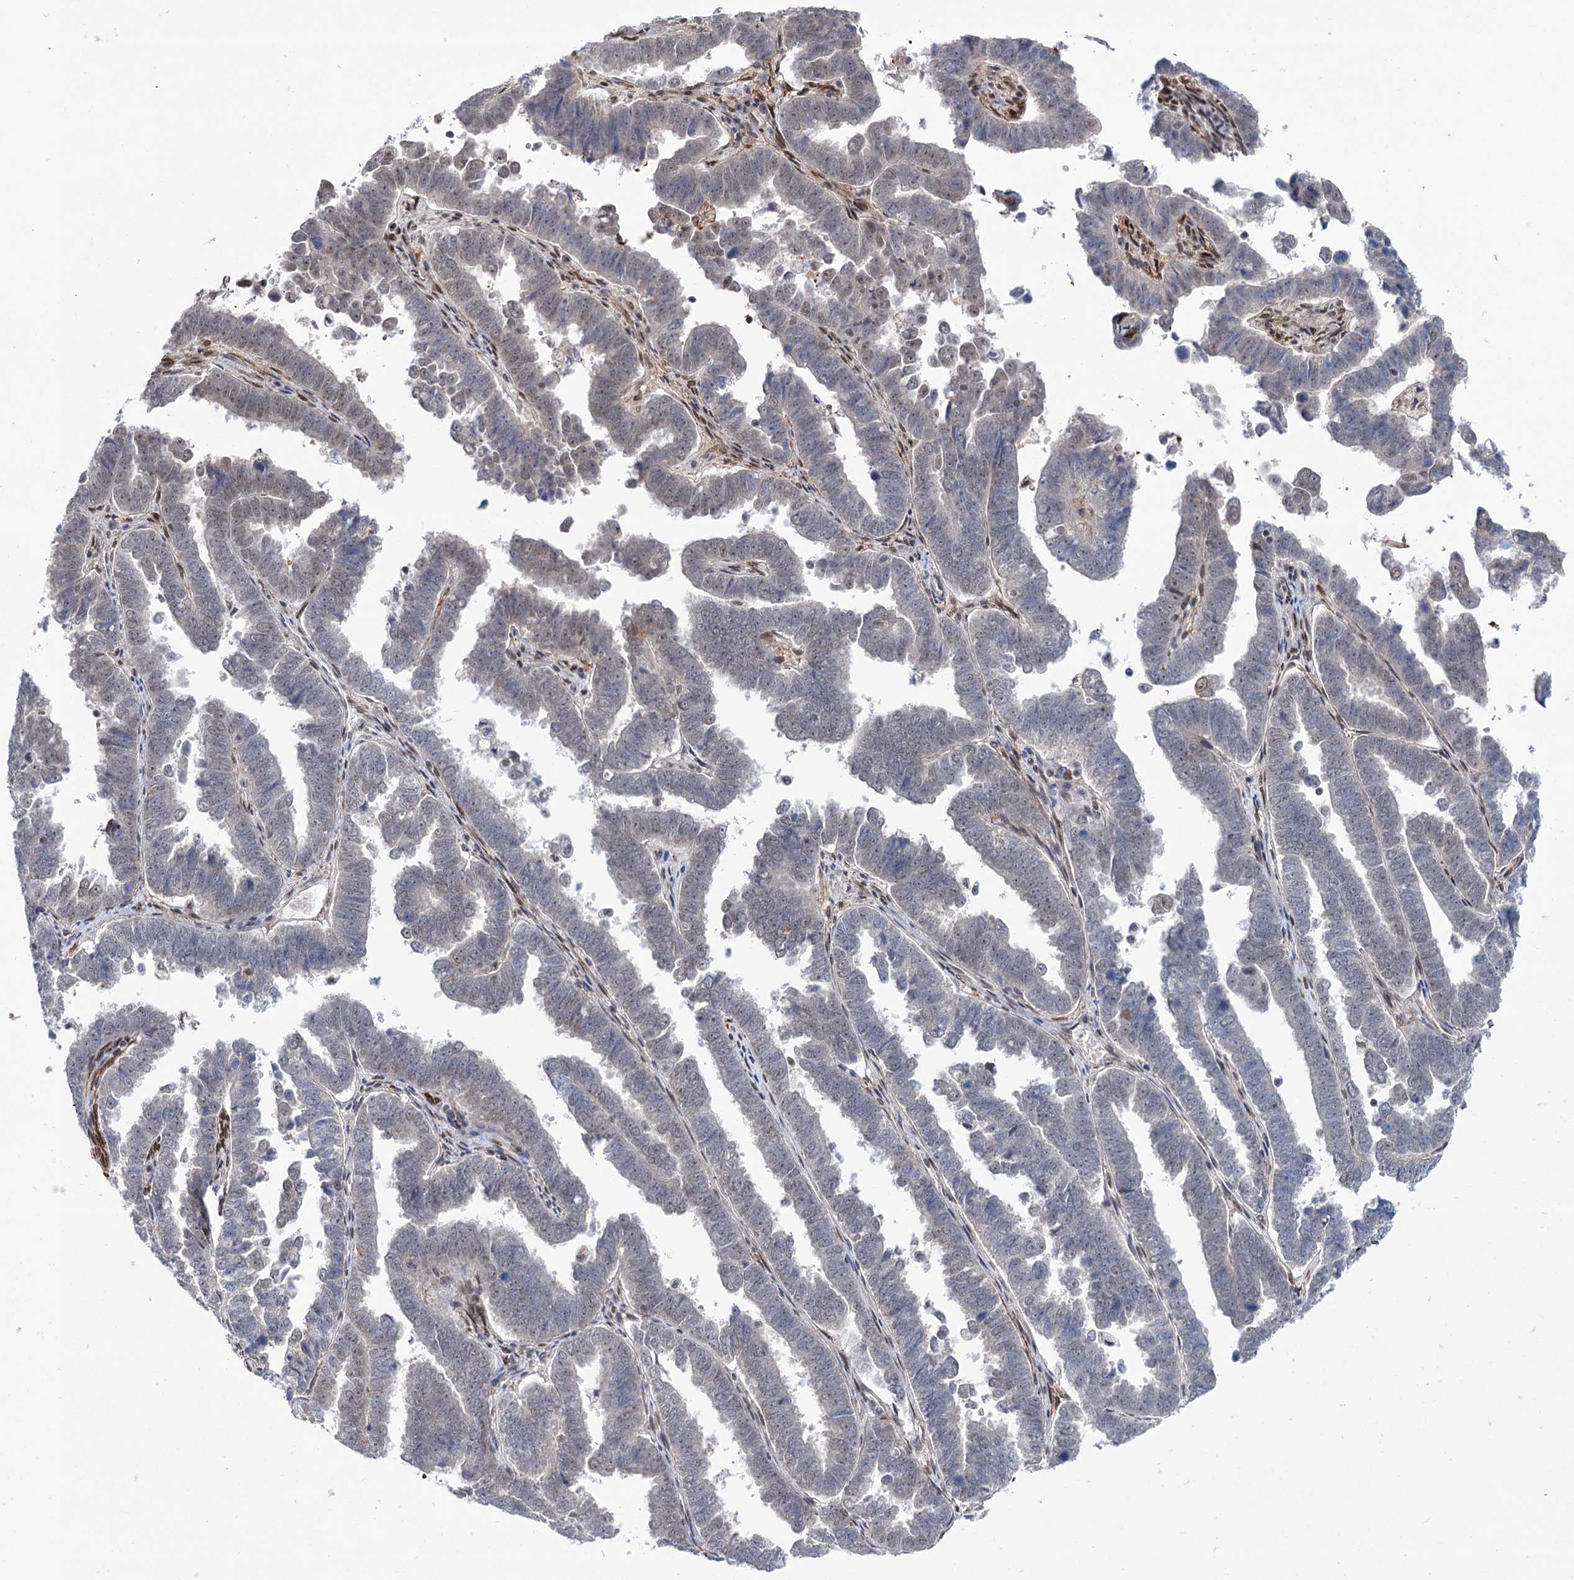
{"staining": {"intensity": "negative", "quantity": "none", "location": "none"}, "tissue": "endometrial cancer", "cell_type": "Tumor cells", "image_type": "cancer", "snomed": [{"axis": "morphology", "description": "Adenocarcinoma, NOS"}, {"axis": "topography", "description": "Endometrium"}], "caption": "Immunohistochemistry (IHC) of human endometrial cancer (adenocarcinoma) demonstrates no positivity in tumor cells.", "gene": "FAM53A", "patient": {"sex": "female", "age": 75}}